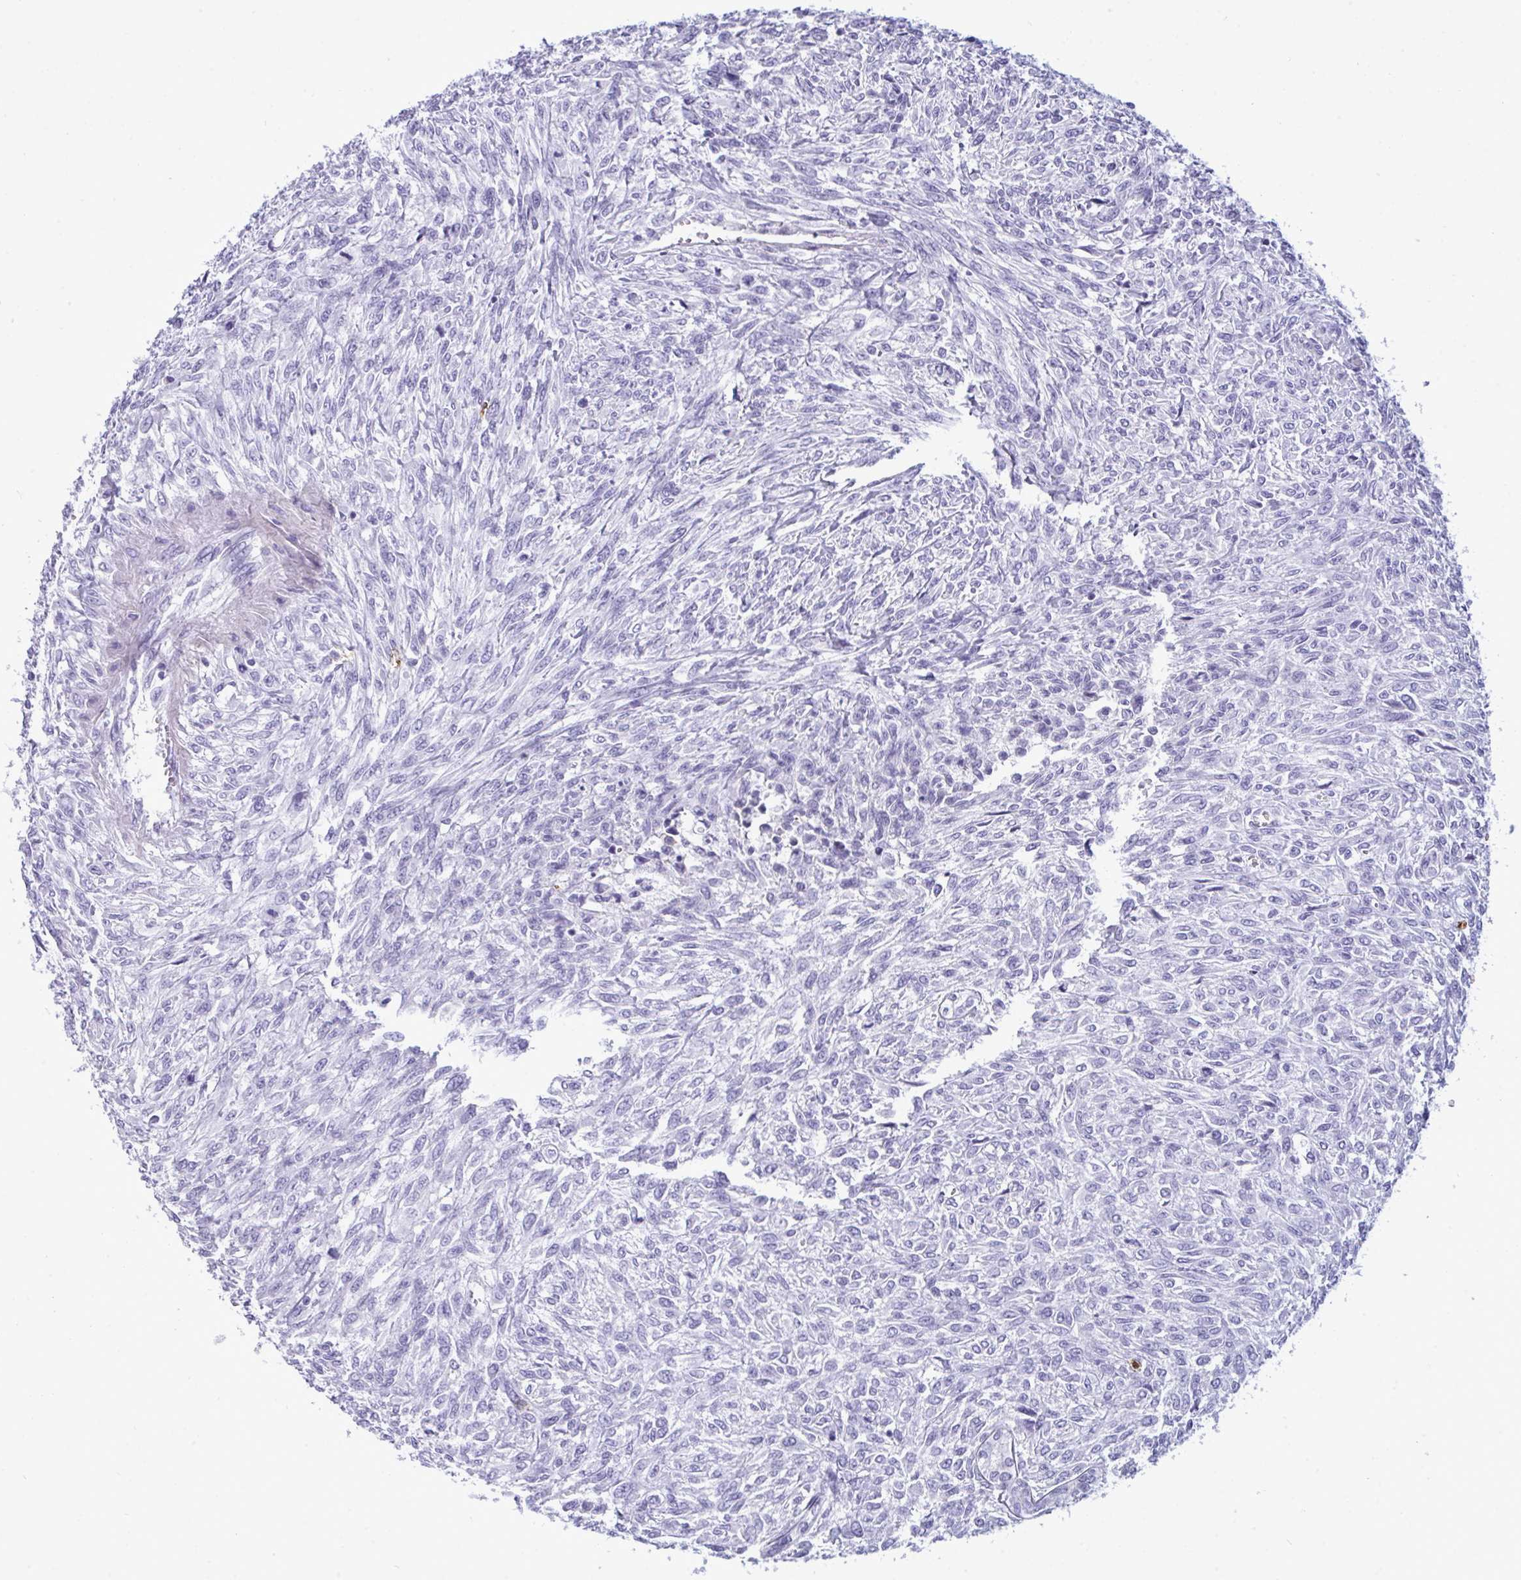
{"staining": {"intensity": "negative", "quantity": "none", "location": "none"}, "tissue": "renal cancer", "cell_type": "Tumor cells", "image_type": "cancer", "snomed": [{"axis": "morphology", "description": "Adenocarcinoma, NOS"}, {"axis": "topography", "description": "Kidney"}], "caption": "The histopathology image reveals no significant staining in tumor cells of adenocarcinoma (renal).", "gene": "ARHGAP42", "patient": {"sex": "male", "age": 58}}